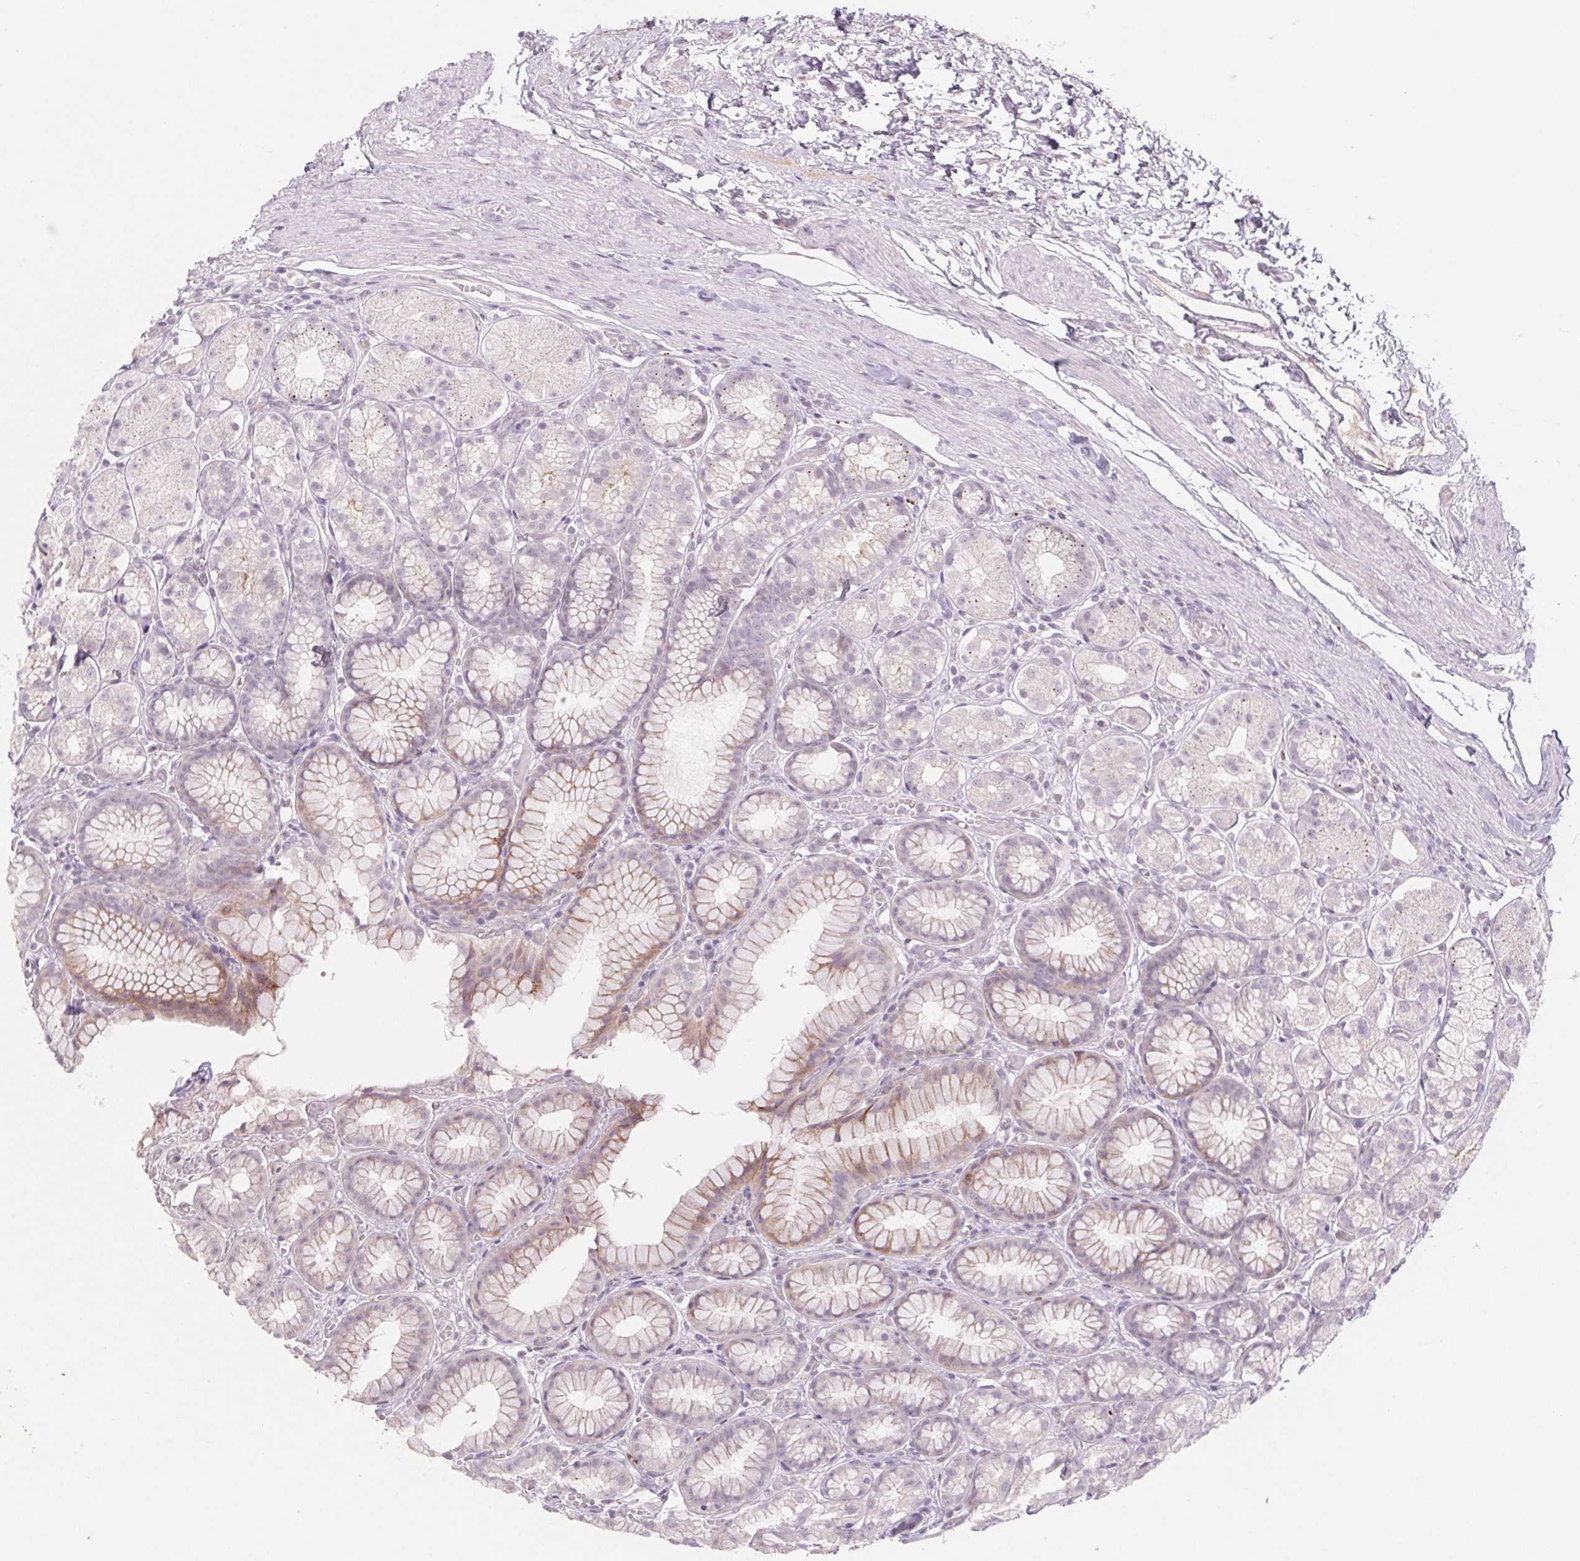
{"staining": {"intensity": "moderate", "quantity": "25%-75%", "location": "cytoplasmic/membranous"}, "tissue": "stomach", "cell_type": "Glandular cells", "image_type": "normal", "snomed": [{"axis": "morphology", "description": "Normal tissue, NOS"}, {"axis": "topography", "description": "Stomach"}], "caption": "Stomach stained with immunohistochemistry (IHC) shows moderate cytoplasmic/membranous expression in about 25%-75% of glandular cells.", "gene": "KRT1", "patient": {"sex": "male", "age": 70}}